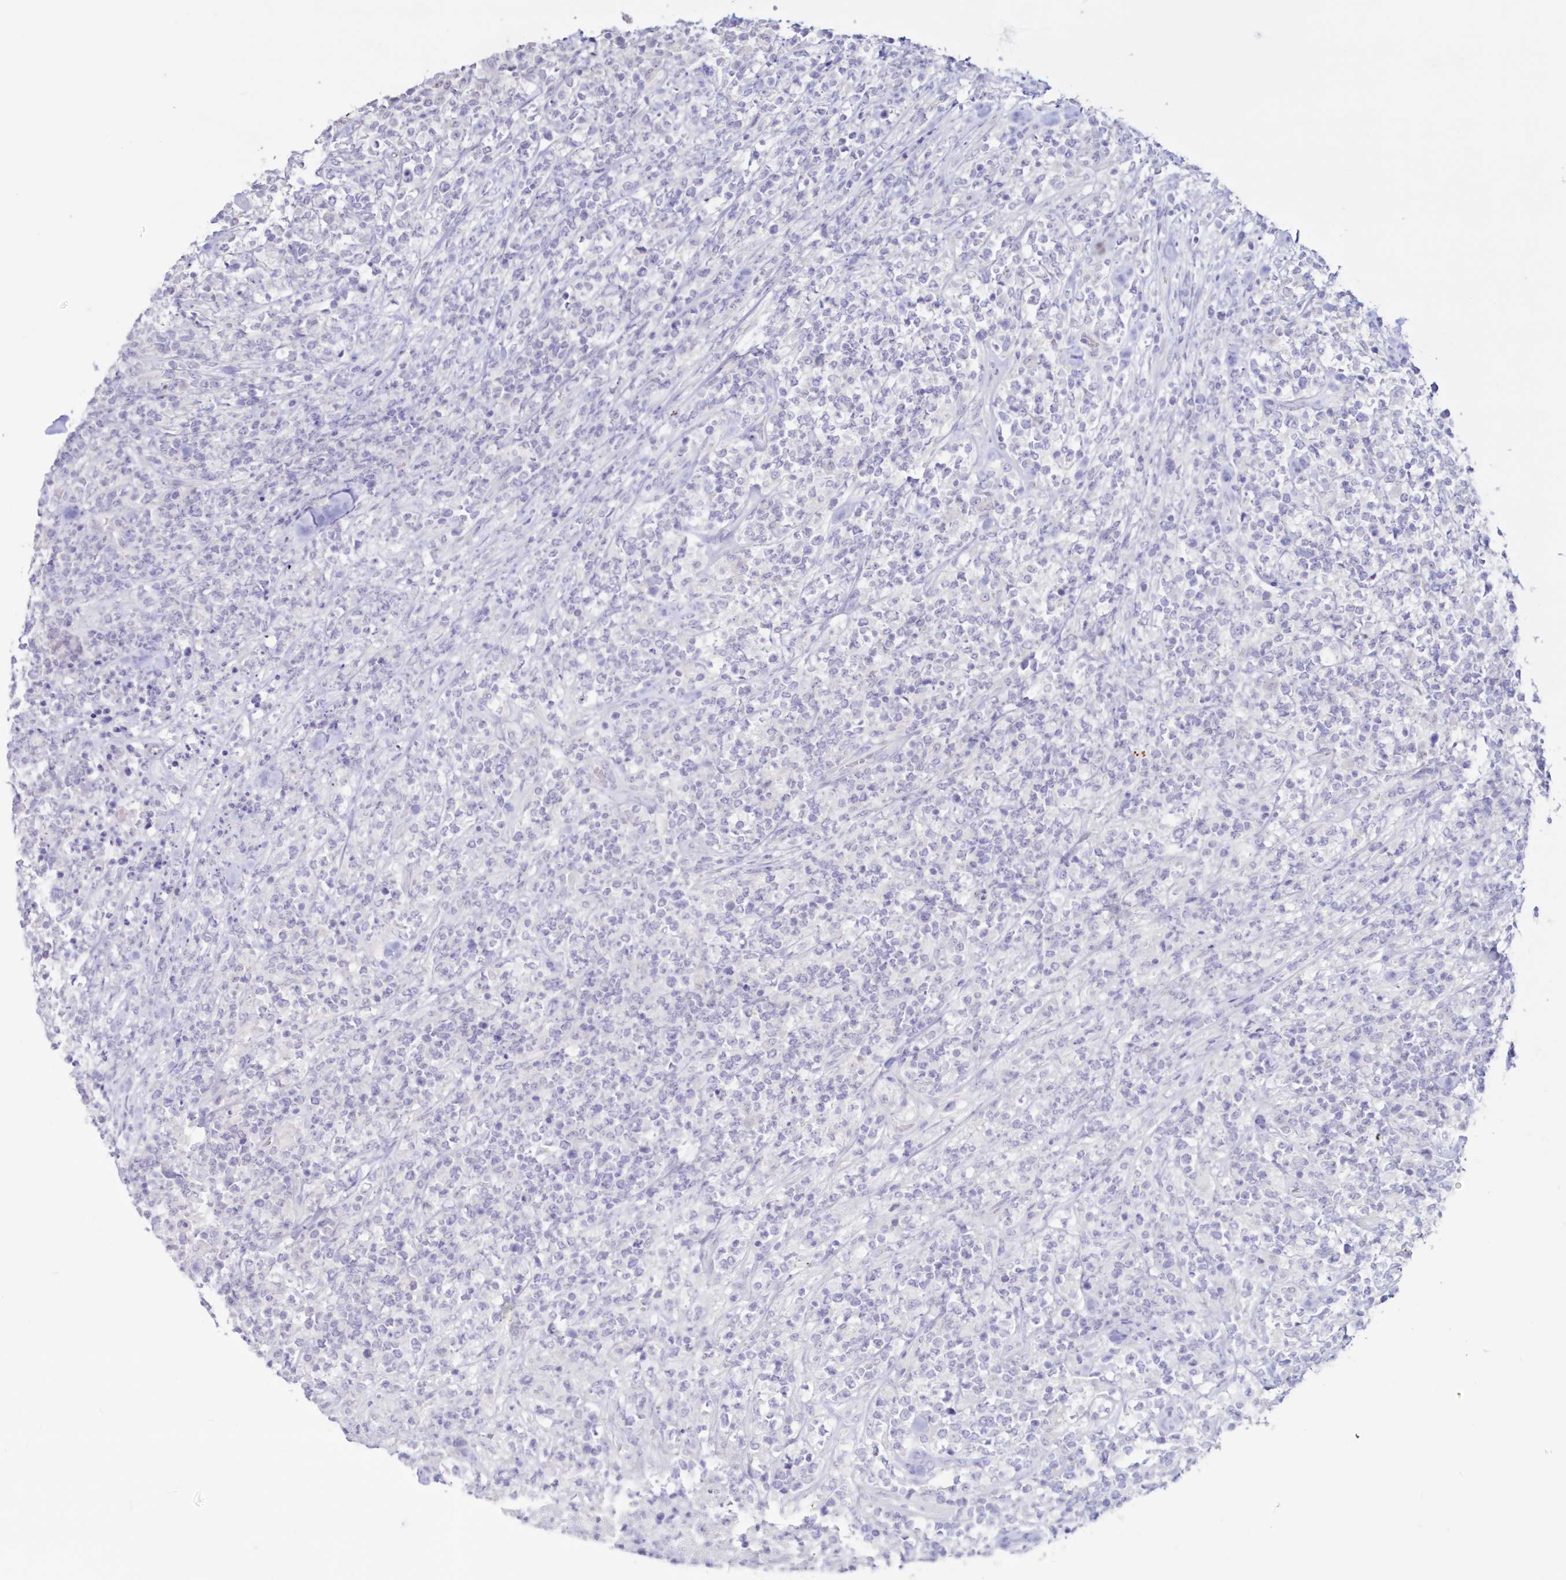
{"staining": {"intensity": "negative", "quantity": "none", "location": "none"}, "tissue": "lymphoma", "cell_type": "Tumor cells", "image_type": "cancer", "snomed": [{"axis": "morphology", "description": "Malignant lymphoma, non-Hodgkin's type, High grade"}, {"axis": "topography", "description": "Soft tissue"}], "caption": "DAB immunohistochemical staining of human malignant lymphoma, non-Hodgkin's type (high-grade) shows no significant positivity in tumor cells. (DAB (3,3'-diaminobenzidine) immunohistochemistry (IHC) with hematoxylin counter stain).", "gene": "CYP3A4", "patient": {"sex": "male", "age": 18}}